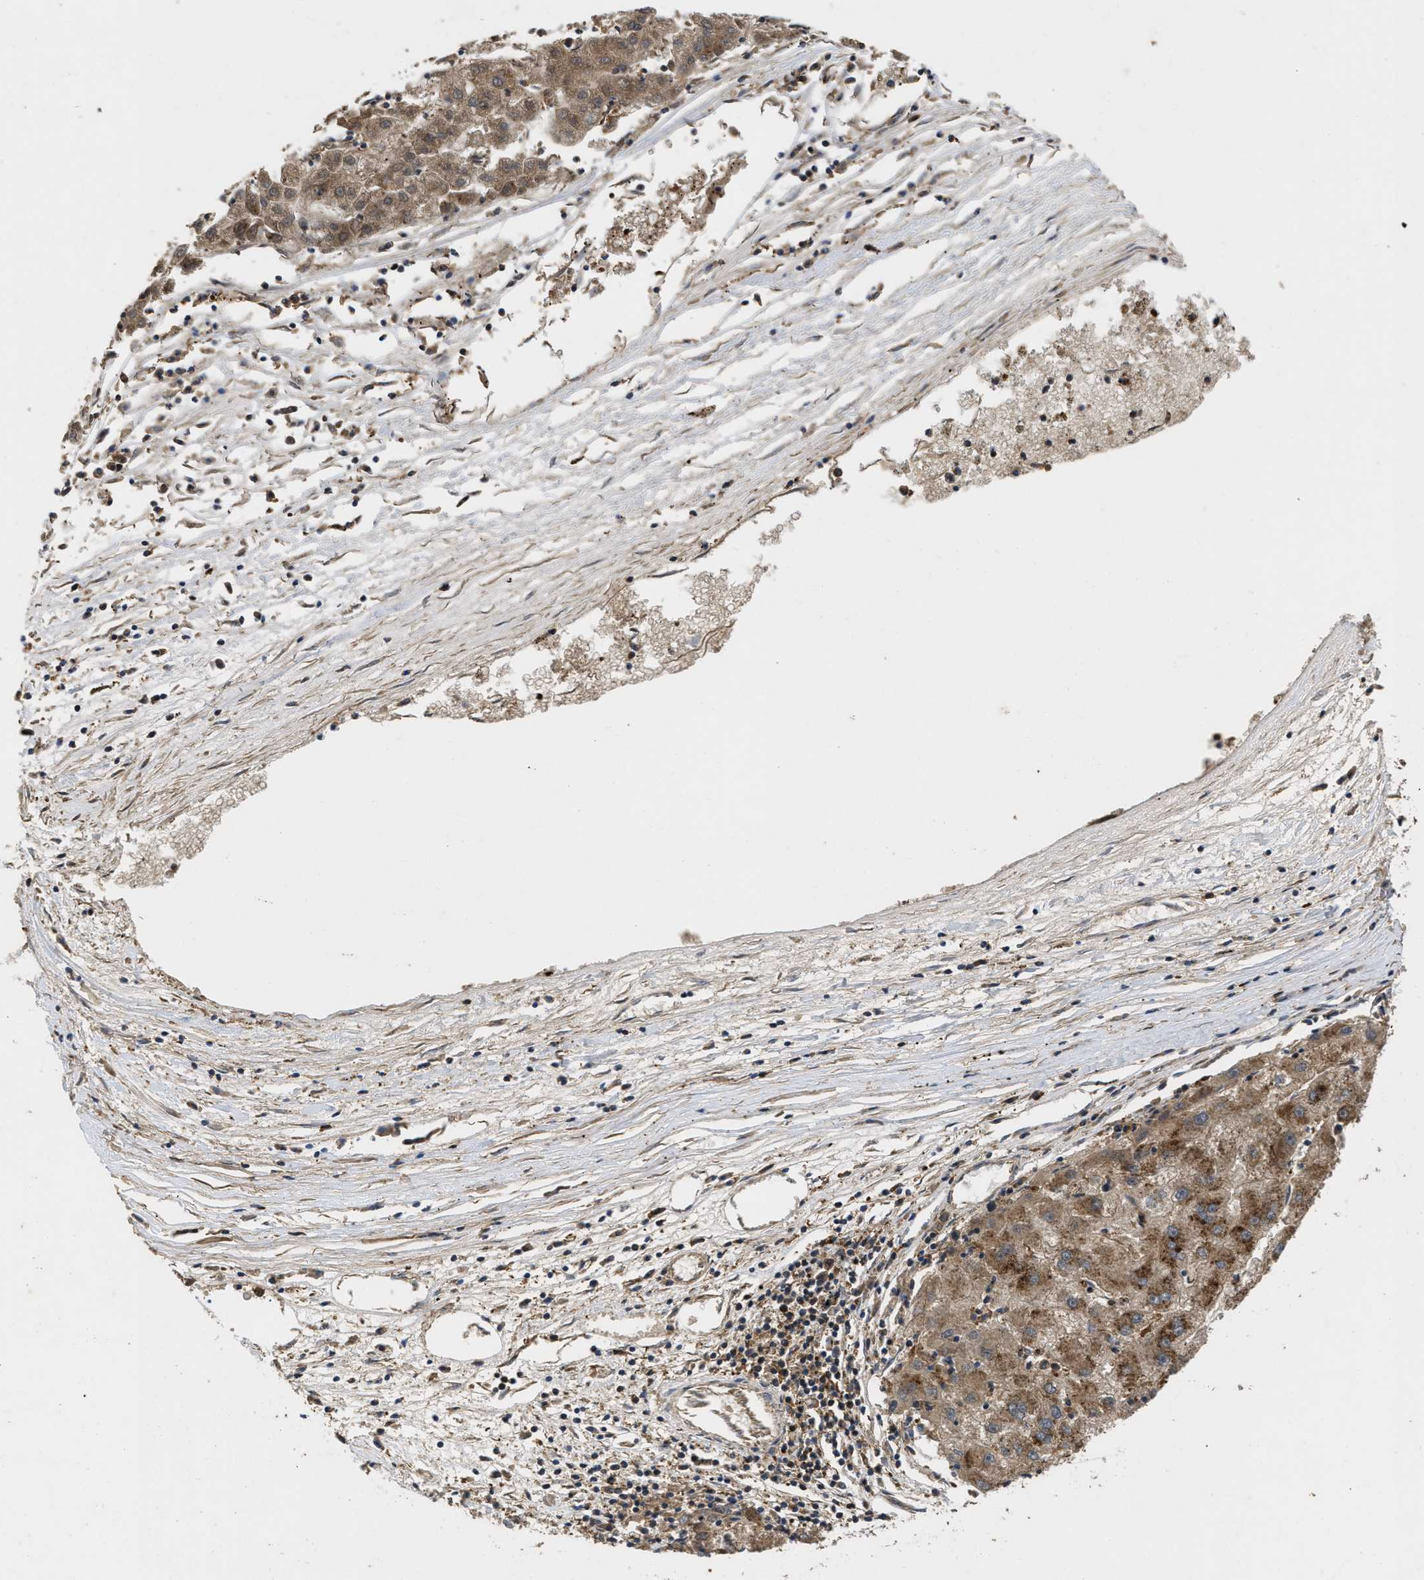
{"staining": {"intensity": "moderate", "quantity": ">75%", "location": "cytoplasmic/membranous"}, "tissue": "liver cancer", "cell_type": "Tumor cells", "image_type": "cancer", "snomed": [{"axis": "morphology", "description": "Carcinoma, Hepatocellular, NOS"}, {"axis": "topography", "description": "Liver"}], "caption": "Liver cancer (hepatocellular carcinoma) stained for a protein exhibits moderate cytoplasmic/membranous positivity in tumor cells. (DAB IHC with brightfield microscopy, high magnification).", "gene": "CBR3", "patient": {"sex": "male", "age": 72}}